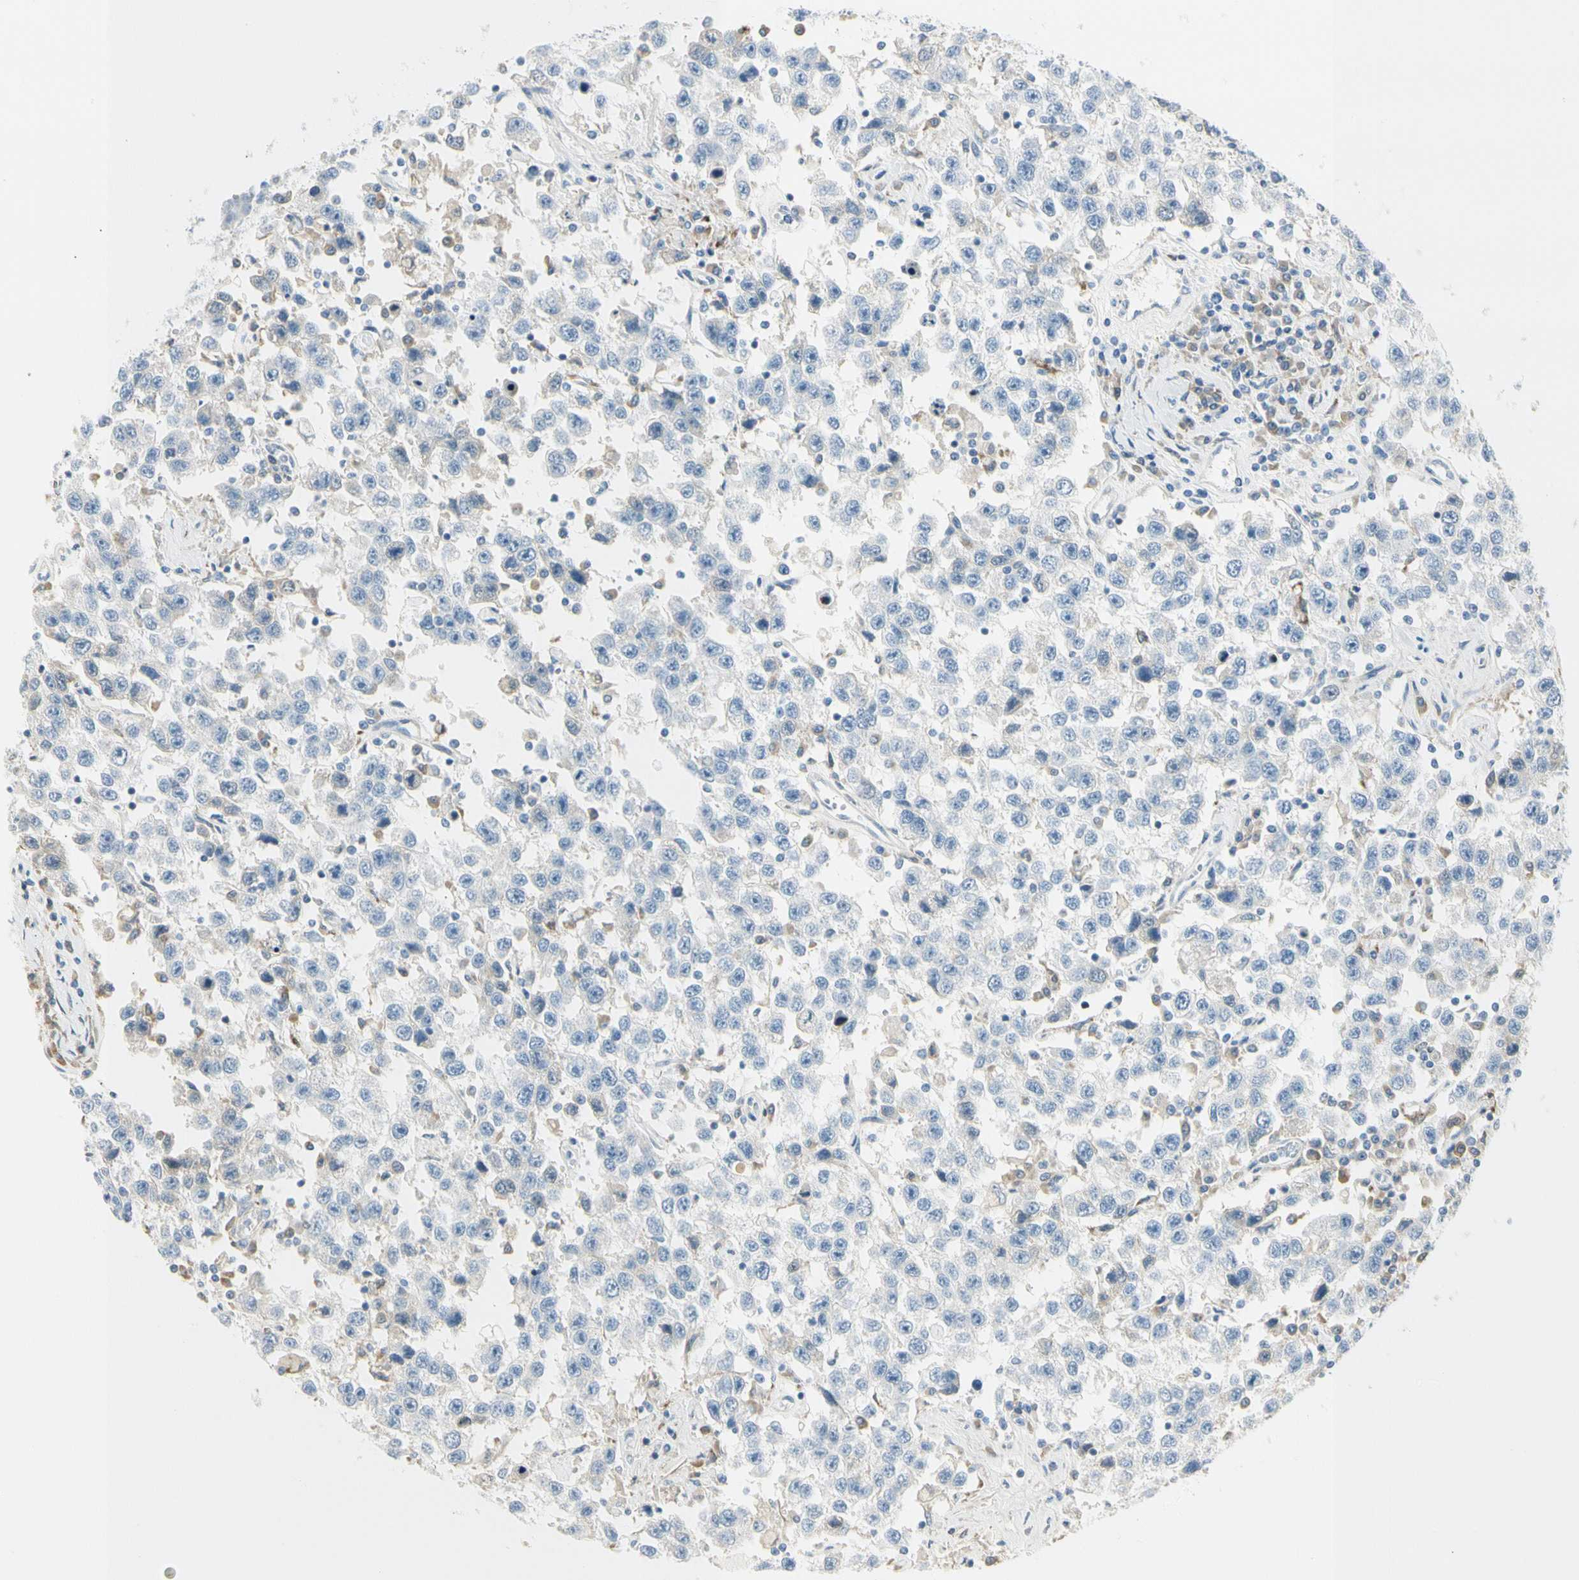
{"staining": {"intensity": "negative", "quantity": "none", "location": "none"}, "tissue": "testis cancer", "cell_type": "Tumor cells", "image_type": "cancer", "snomed": [{"axis": "morphology", "description": "Seminoma, NOS"}, {"axis": "topography", "description": "Testis"}], "caption": "High magnification brightfield microscopy of testis cancer (seminoma) stained with DAB (brown) and counterstained with hematoxylin (blue): tumor cells show no significant expression. (Stains: DAB immunohistochemistry with hematoxylin counter stain, Microscopy: brightfield microscopy at high magnification).", "gene": "TNFSF11", "patient": {"sex": "male", "age": 41}}